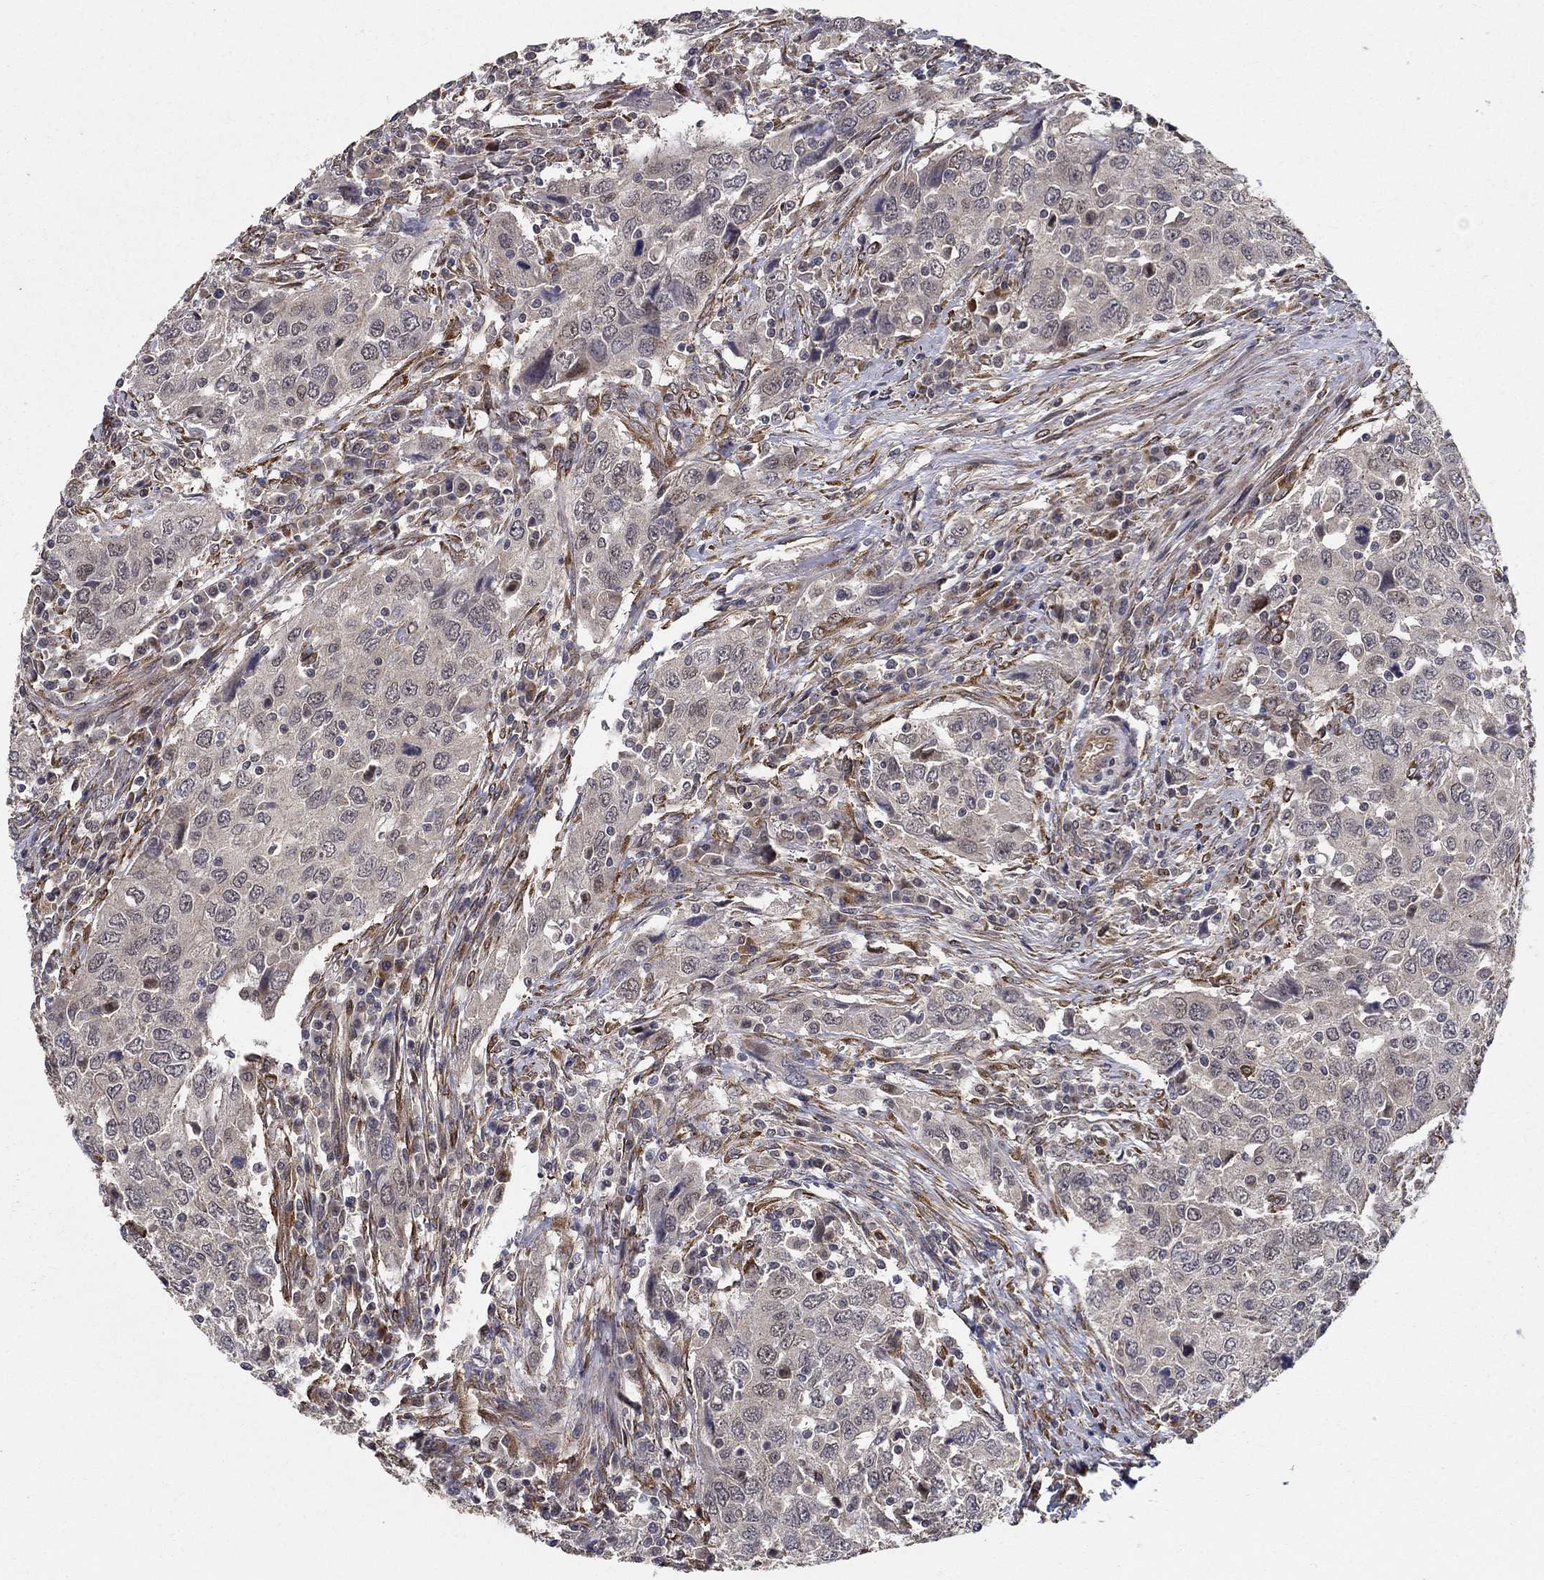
{"staining": {"intensity": "negative", "quantity": "none", "location": "none"}, "tissue": "urothelial cancer", "cell_type": "Tumor cells", "image_type": "cancer", "snomed": [{"axis": "morphology", "description": "Urothelial carcinoma, High grade"}, {"axis": "topography", "description": "Urinary bladder"}], "caption": "DAB immunohistochemical staining of human urothelial carcinoma (high-grade) displays no significant positivity in tumor cells.", "gene": "ZNF594", "patient": {"sex": "male", "age": 76}}